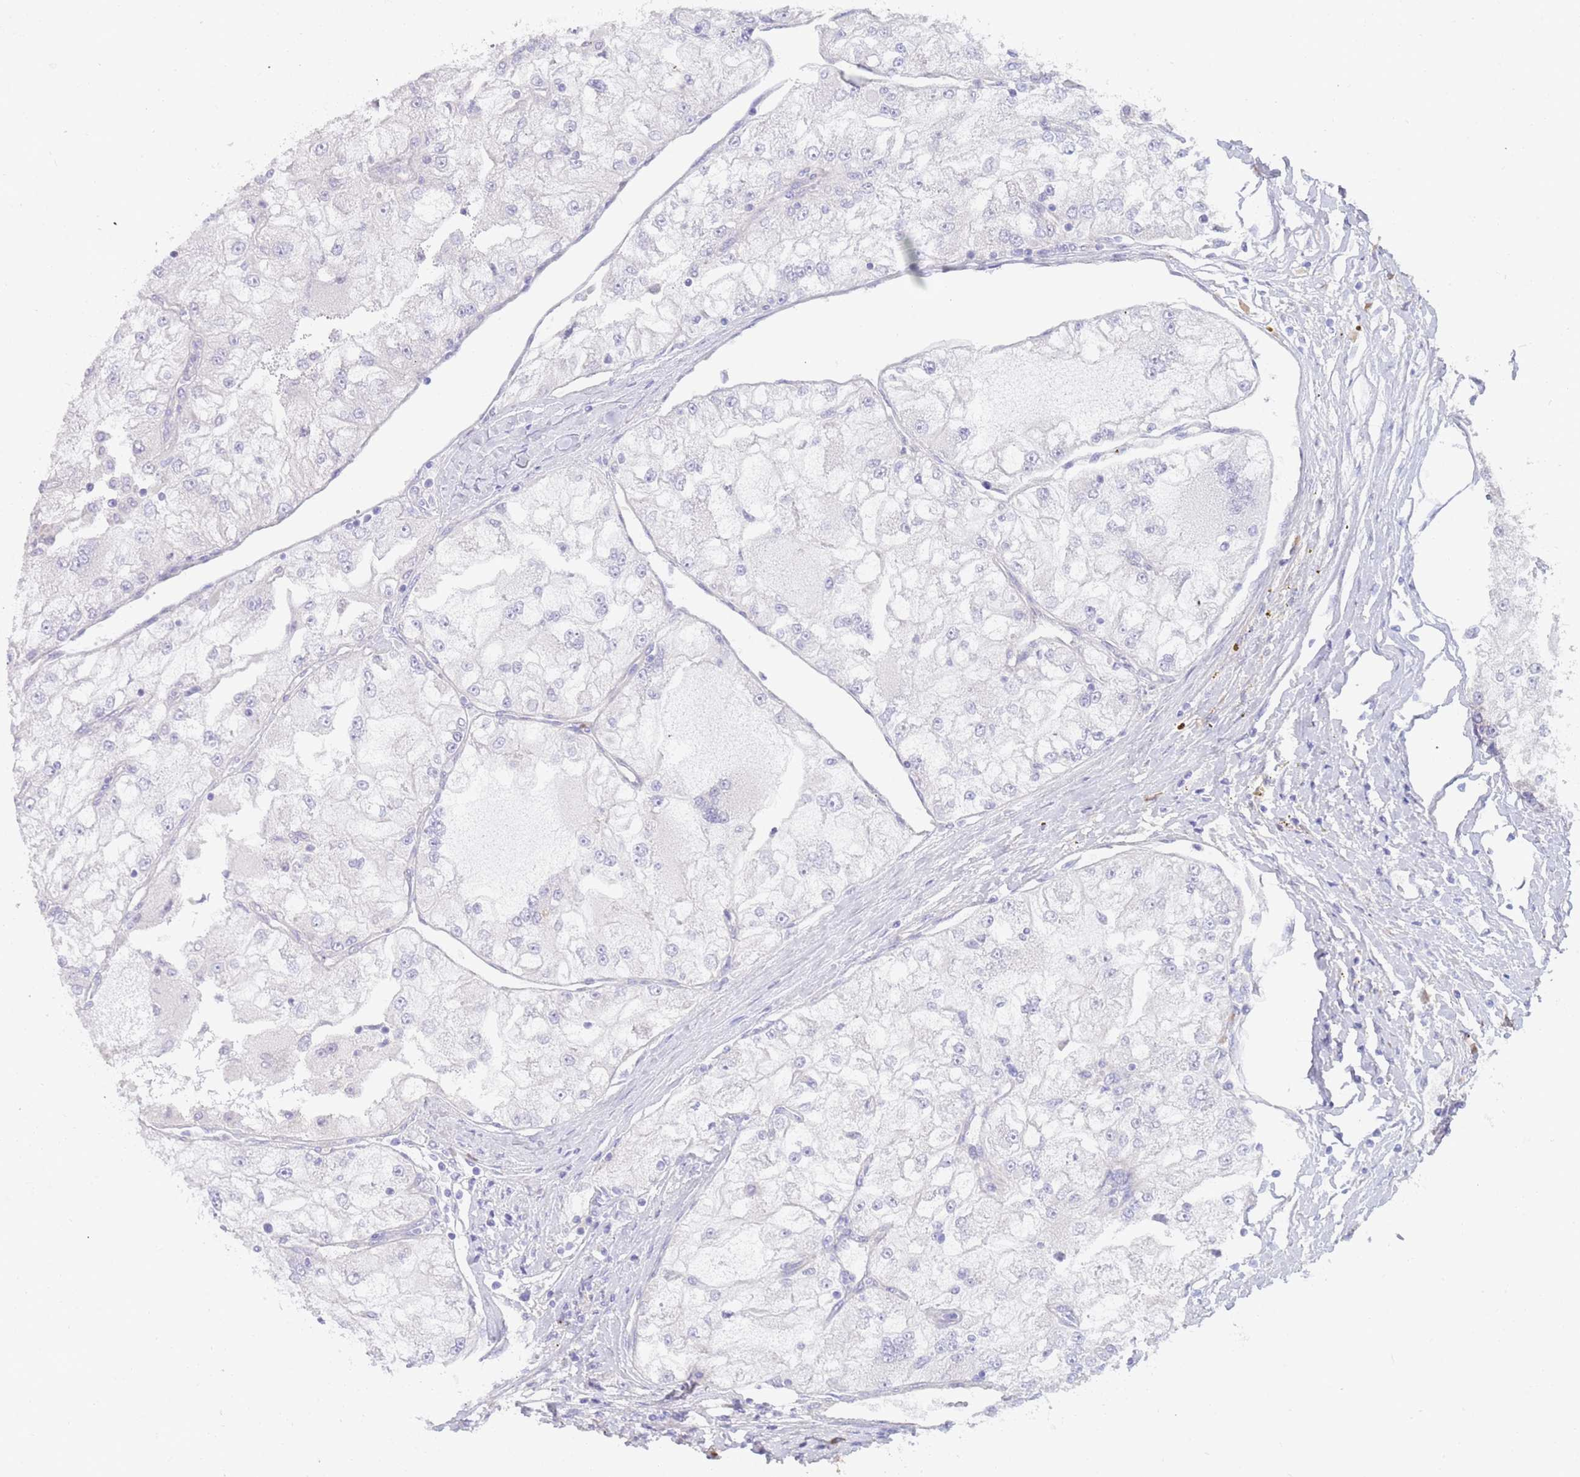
{"staining": {"intensity": "negative", "quantity": "none", "location": "none"}, "tissue": "renal cancer", "cell_type": "Tumor cells", "image_type": "cancer", "snomed": [{"axis": "morphology", "description": "Adenocarcinoma, NOS"}, {"axis": "topography", "description": "Kidney"}], "caption": "Immunohistochemistry (IHC) image of human adenocarcinoma (renal) stained for a protein (brown), which reveals no staining in tumor cells.", "gene": "CCDC149", "patient": {"sex": "female", "age": 72}}